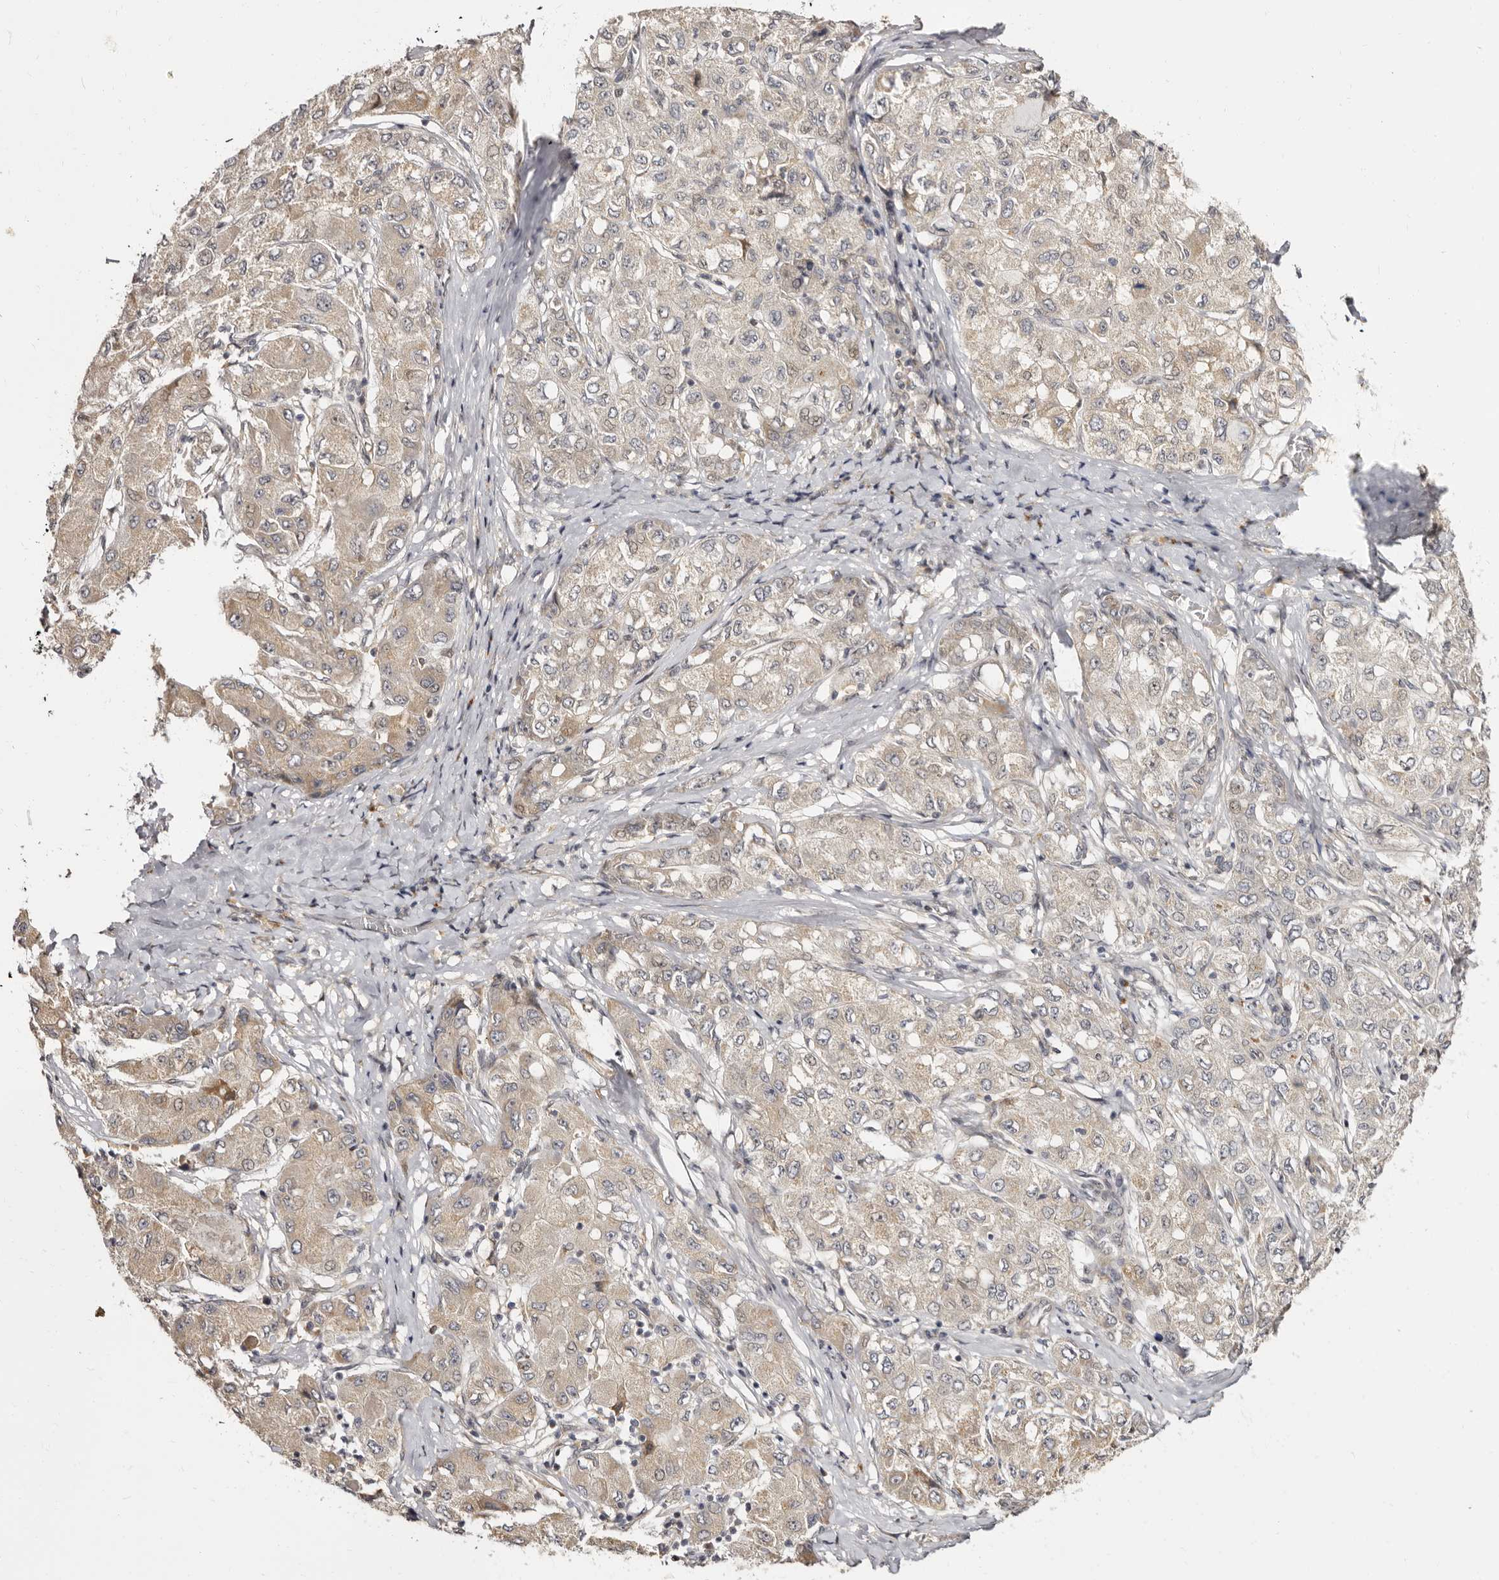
{"staining": {"intensity": "weak", "quantity": "<25%", "location": "cytoplasmic/membranous"}, "tissue": "liver cancer", "cell_type": "Tumor cells", "image_type": "cancer", "snomed": [{"axis": "morphology", "description": "Carcinoma, Hepatocellular, NOS"}, {"axis": "topography", "description": "Liver"}], "caption": "Tumor cells are negative for brown protein staining in liver hepatocellular carcinoma. (DAB IHC, high magnification).", "gene": "ZNF326", "patient": {"sex": "male", "age": 80}}